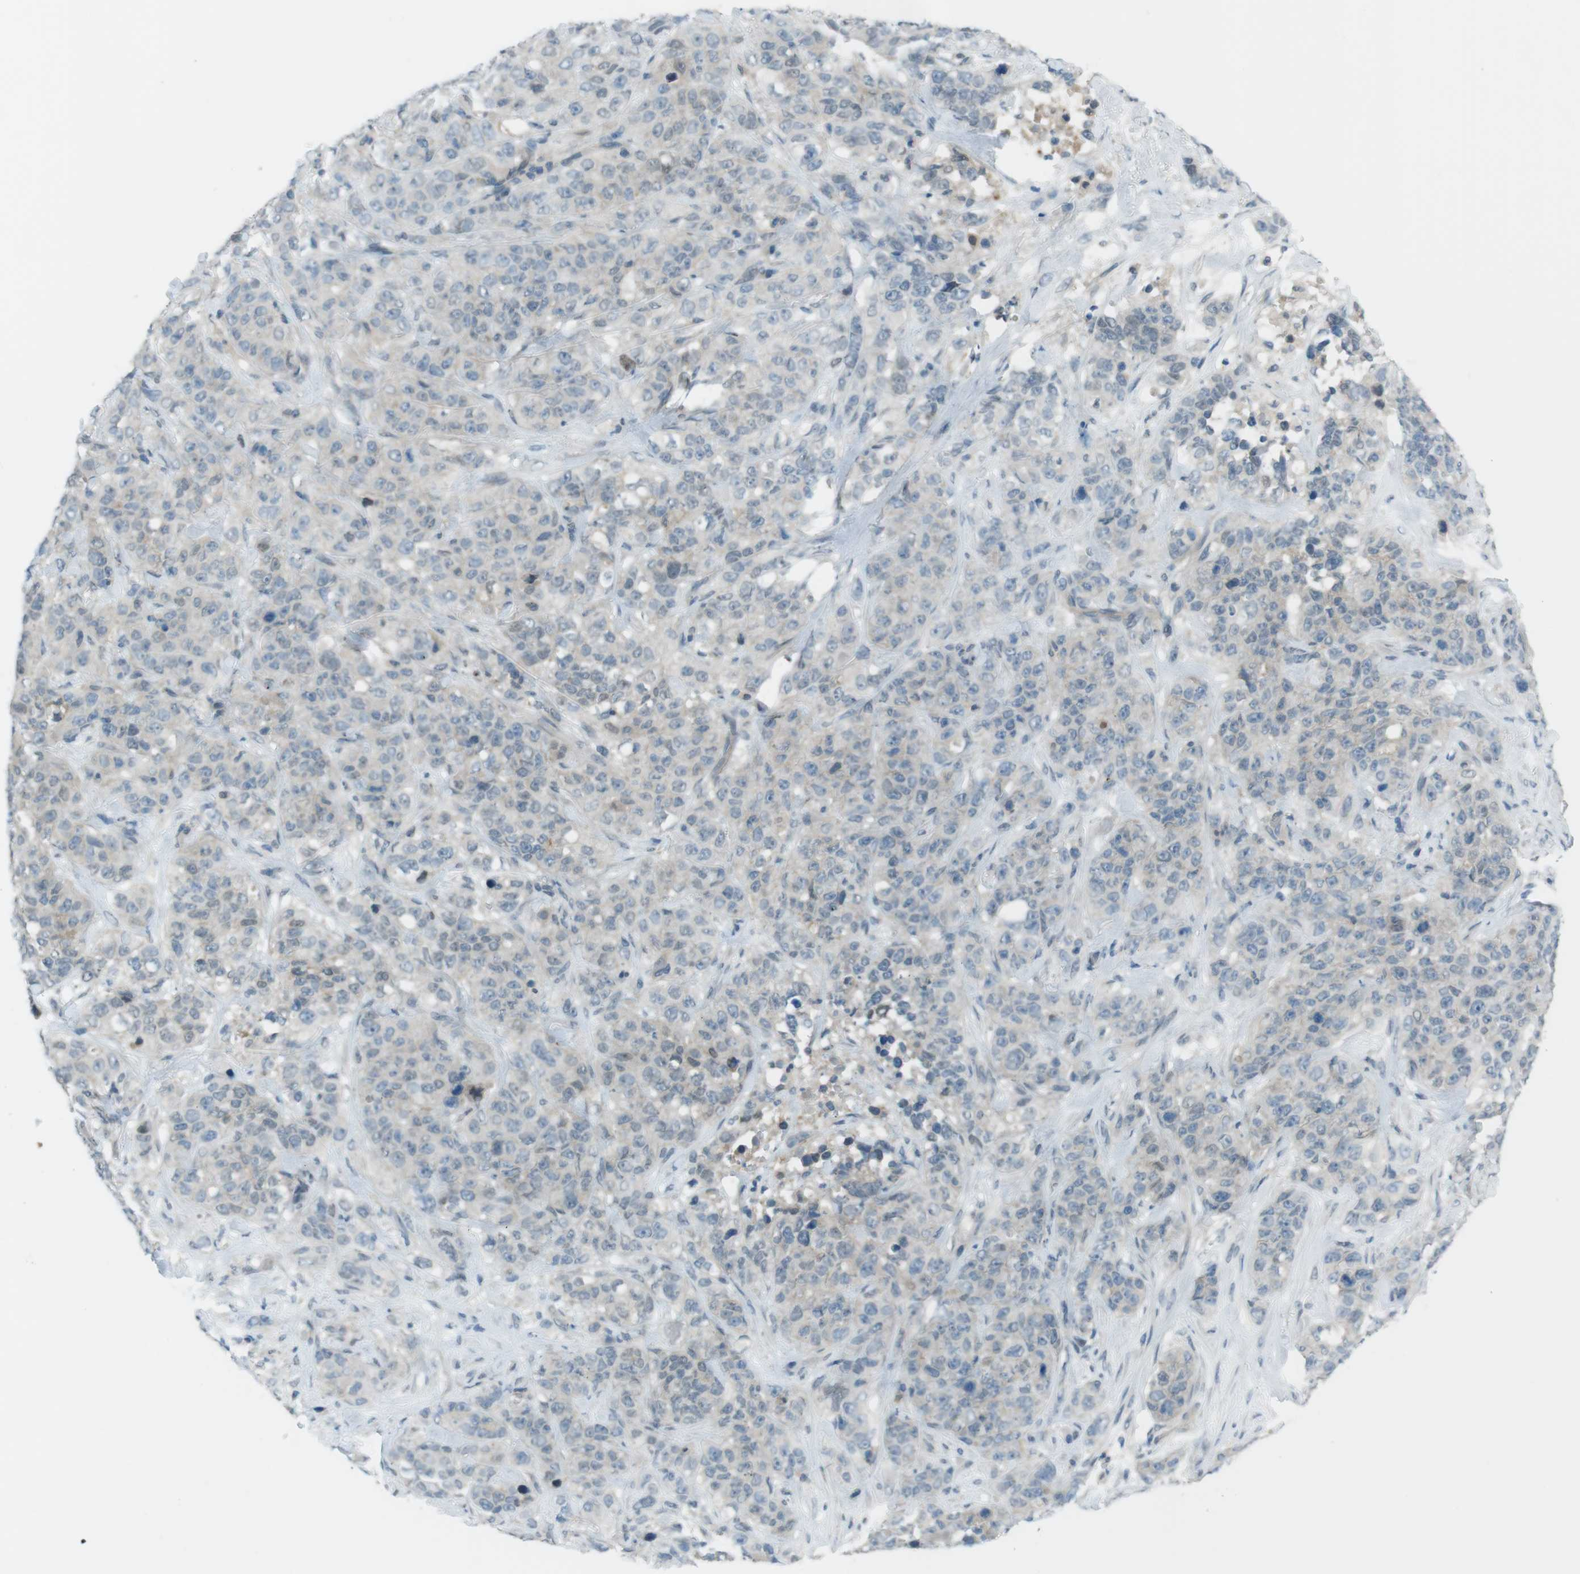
{"staining": {"intensity": "negative", "quantity": "none", "location": "none"}, "tissue": "stomach cancer", "cell_type": "Tumor cells", "image_type": "cancer", "snomed": [{"axis": "morphology", "description": "Adenocarcinoma, NOS"}, {"axis": "topography", "description": "Stomach"}], "caption": "There is no significant expression in tumor cells of stomach adenocarcinoma.", "gene": "ZDHHC20", "patient": {"sex": "male", "age": 48}}